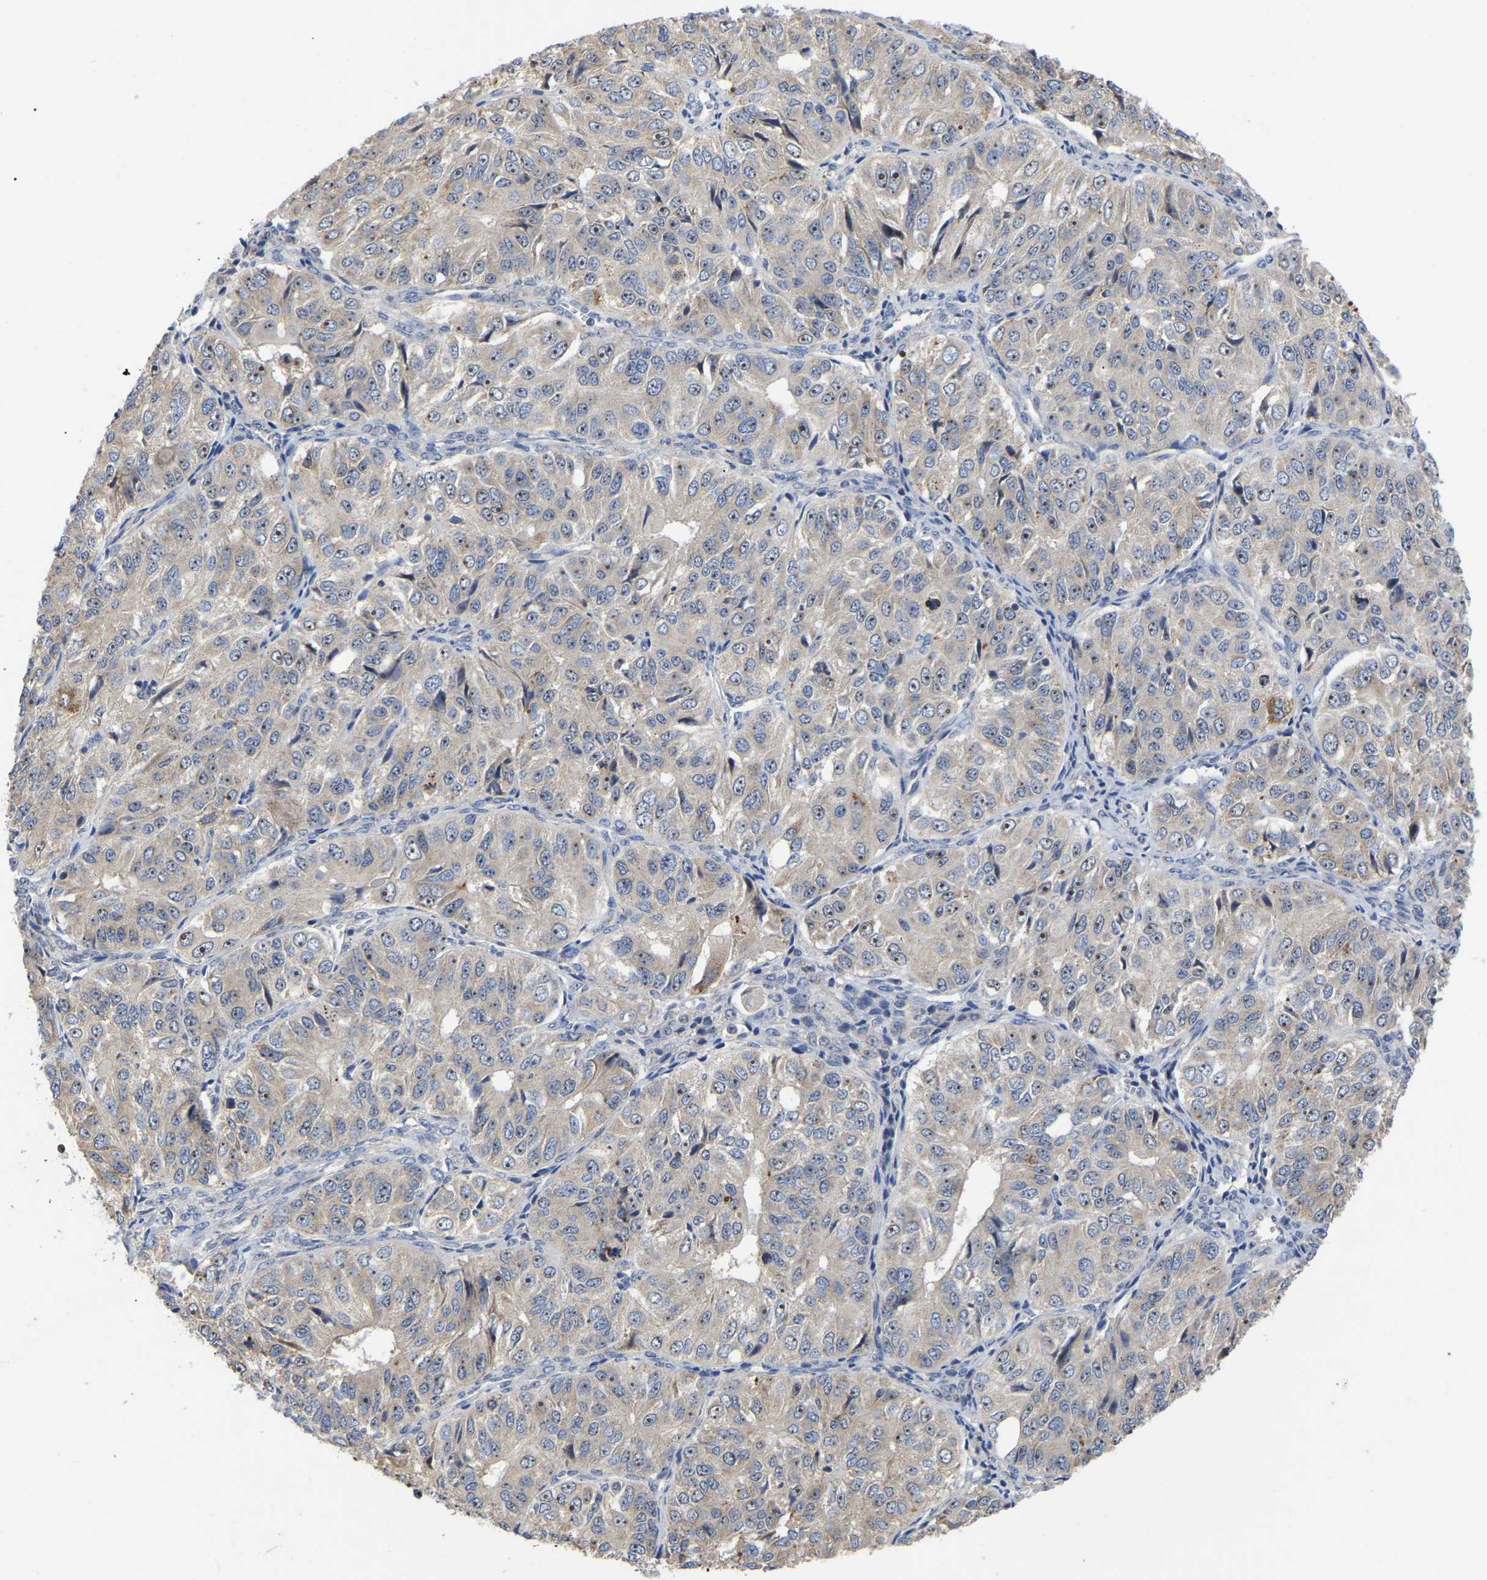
{"staining": {"intensity": "moderate", "quantity": "25%-75%", "location": "nuclear"}, "tissue": "ovarian cancer", "cell_type": "Tumor cells", "image_type": "cancer", "snomed": [{"axis": "morphology", "description": "Carcinoma, endometroid"}, {"axis": "topography", "description": "Ovary"}], "caption": "Ovarian cancer (endometroid carcinoma) stained for a protein shows moderate nuclear positivity in tumor cells.", "gene": "NOP53", "patient": {"sex": "female", "age": 51}}